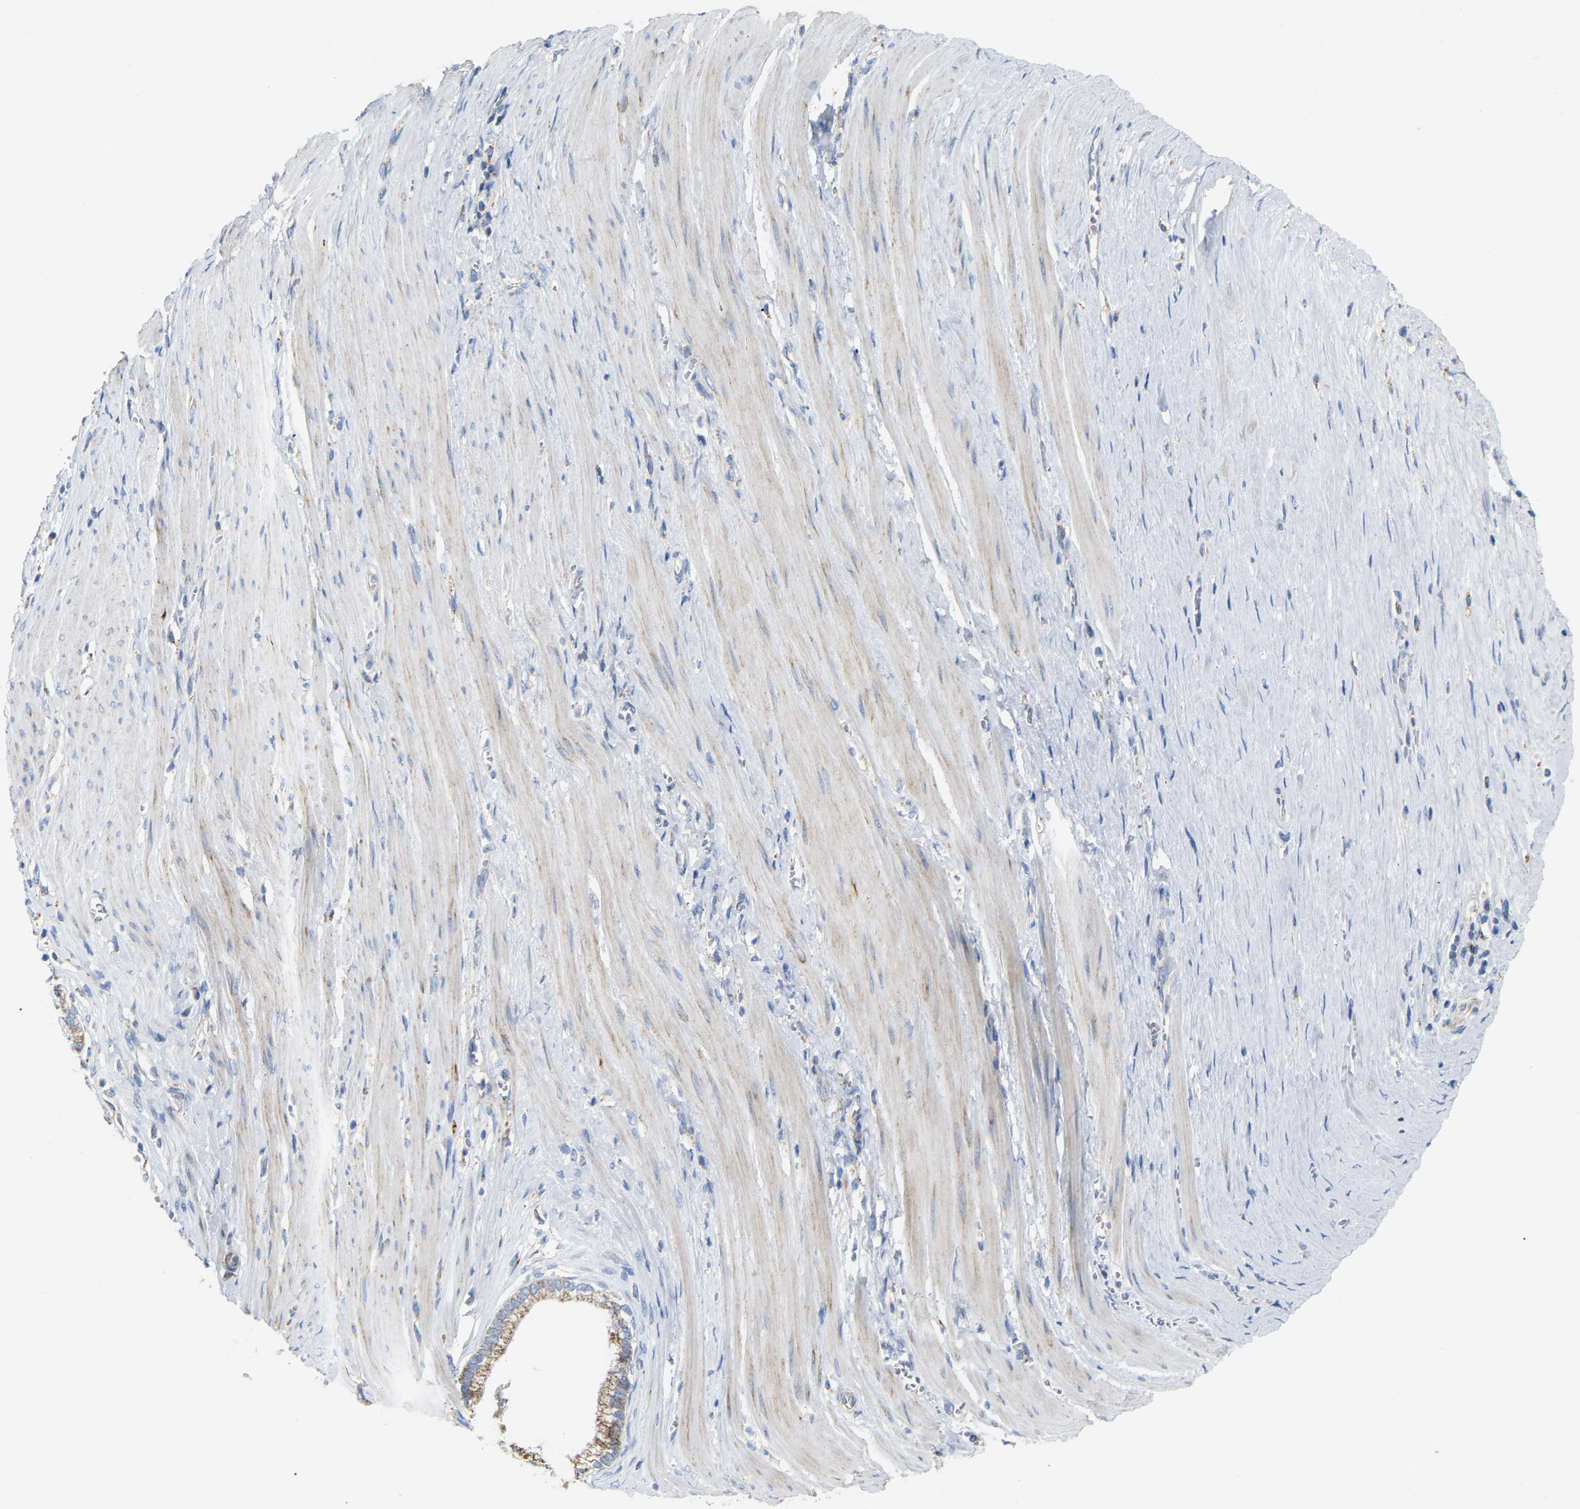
{"staining": {"intensity": "weak", "quantity": ">75%", "location": "cytoplasmic/membranous"}, "tissue": "pancreatic cancer", "cell_type": "Tumor cells", "image_type": "cancer", "snomed": [{"axis": "morphology", "description": "Adenocarcinoma, NOS"}, {"axis": "topography", "description": "Pancreas"}], "caption": "Immunohistochemistry (DAB) staining of human pancreatic adenocarcinoma reveals weak cytoplasmic/membranous protein expression in approximately >75% of tumor cells. (Stains: DAB (3,3'-diaminobenzidine) in brown, nuclei in blue, Microscopy: brightfield microscopy at high magnification).", "gene": "HIBADH", "patient": {"sex": "male", "age": 69}}